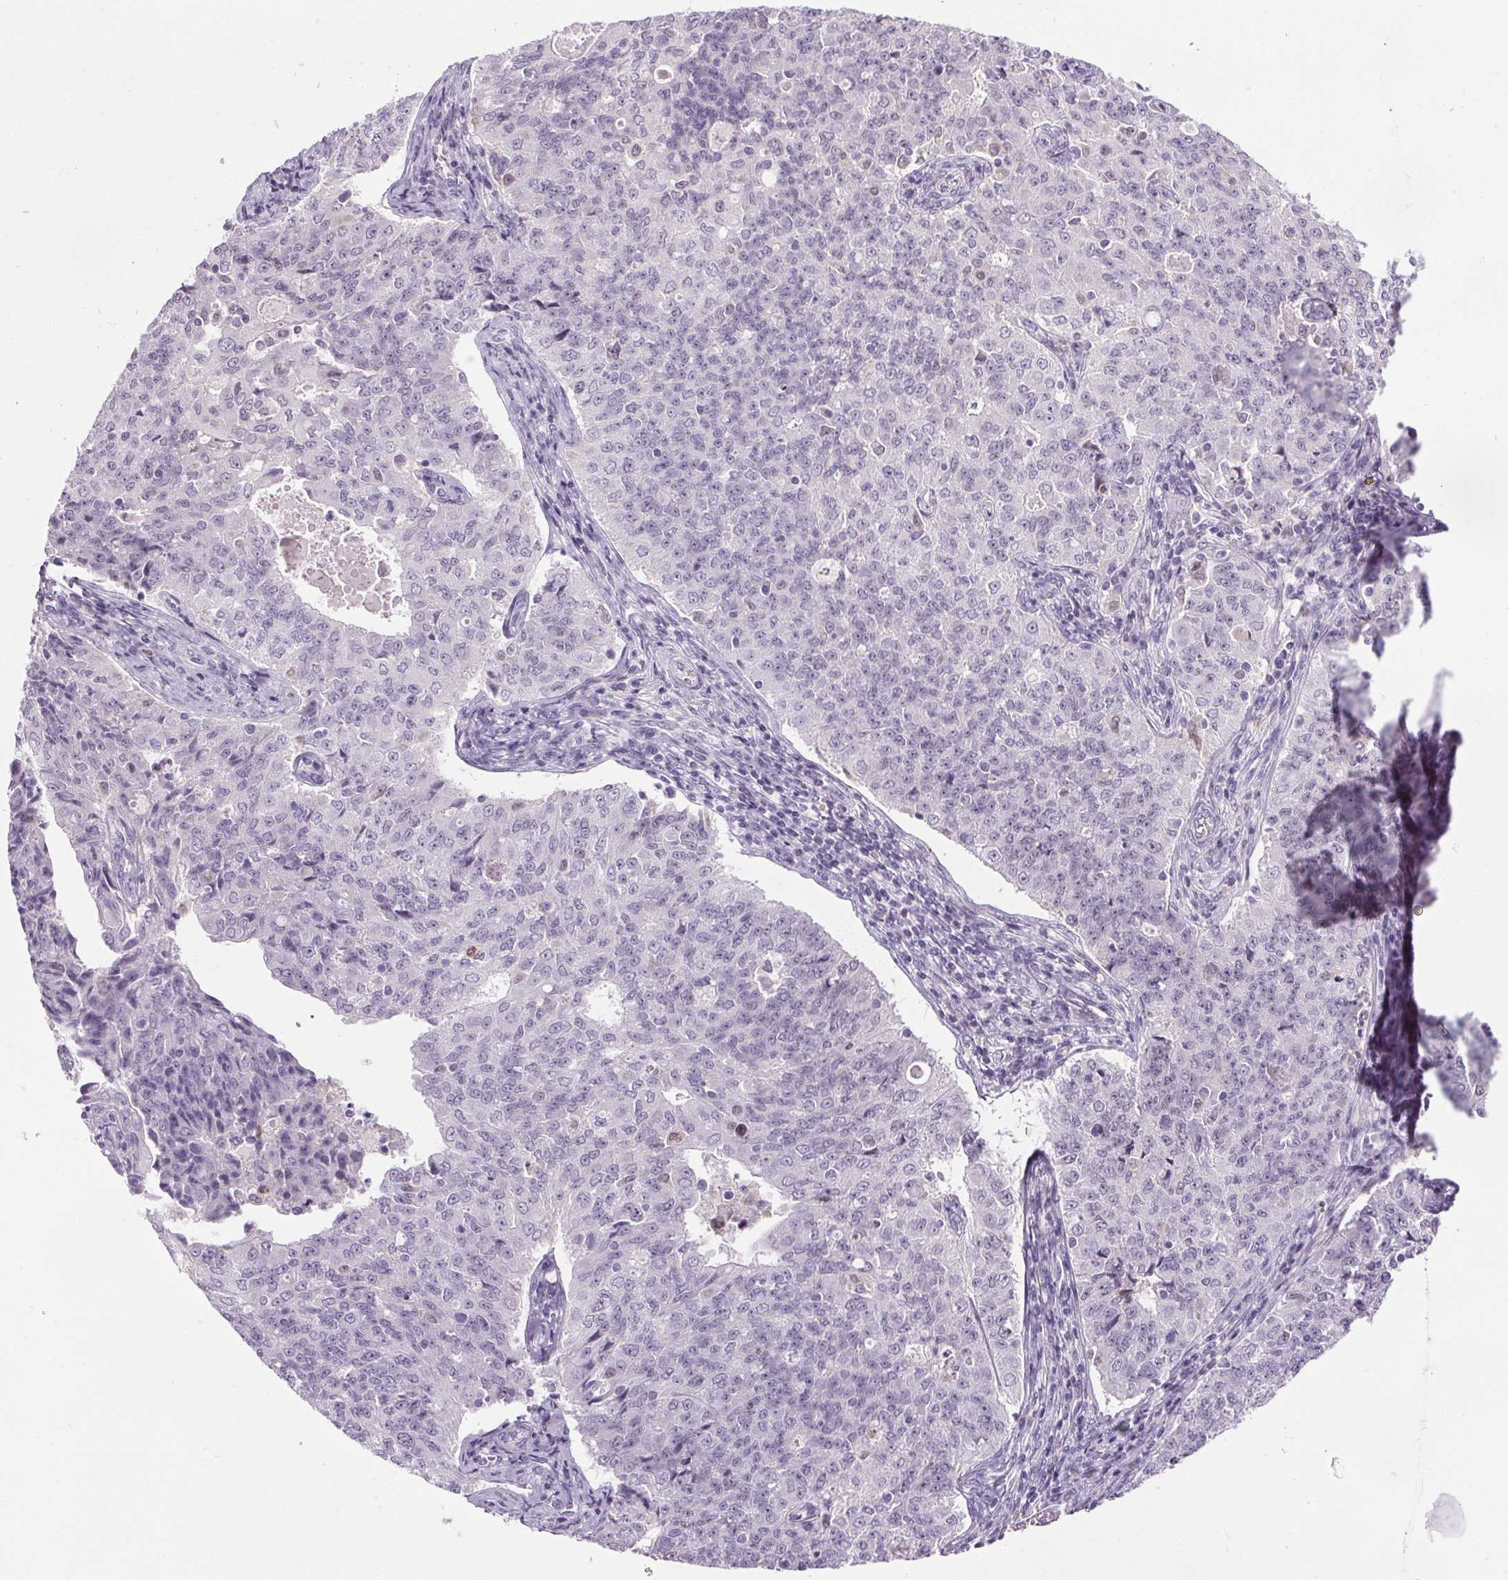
{"staining": {"intensity": "negative", "quantity": "none", "location": "none"}, "tissue": "endometrial cancer", "cell_type": "Tumor cells", "image_type": "cancer", "snomed": [{"axis": "morphology", "description": "Adenocarcinoma, NOS"}, {"axis": "topography", "description": "Endometrium"}], "caption": "Endometrial adenocarcinoma was stained to show a protein in brown. There is no significant staining in tumor cells. (DAB immunohistochemistry (IHC) visualized using brightfield microscopy, high magnification).", "gene": "TMEM240", "patient": {"sex": "female", "age": 43}}